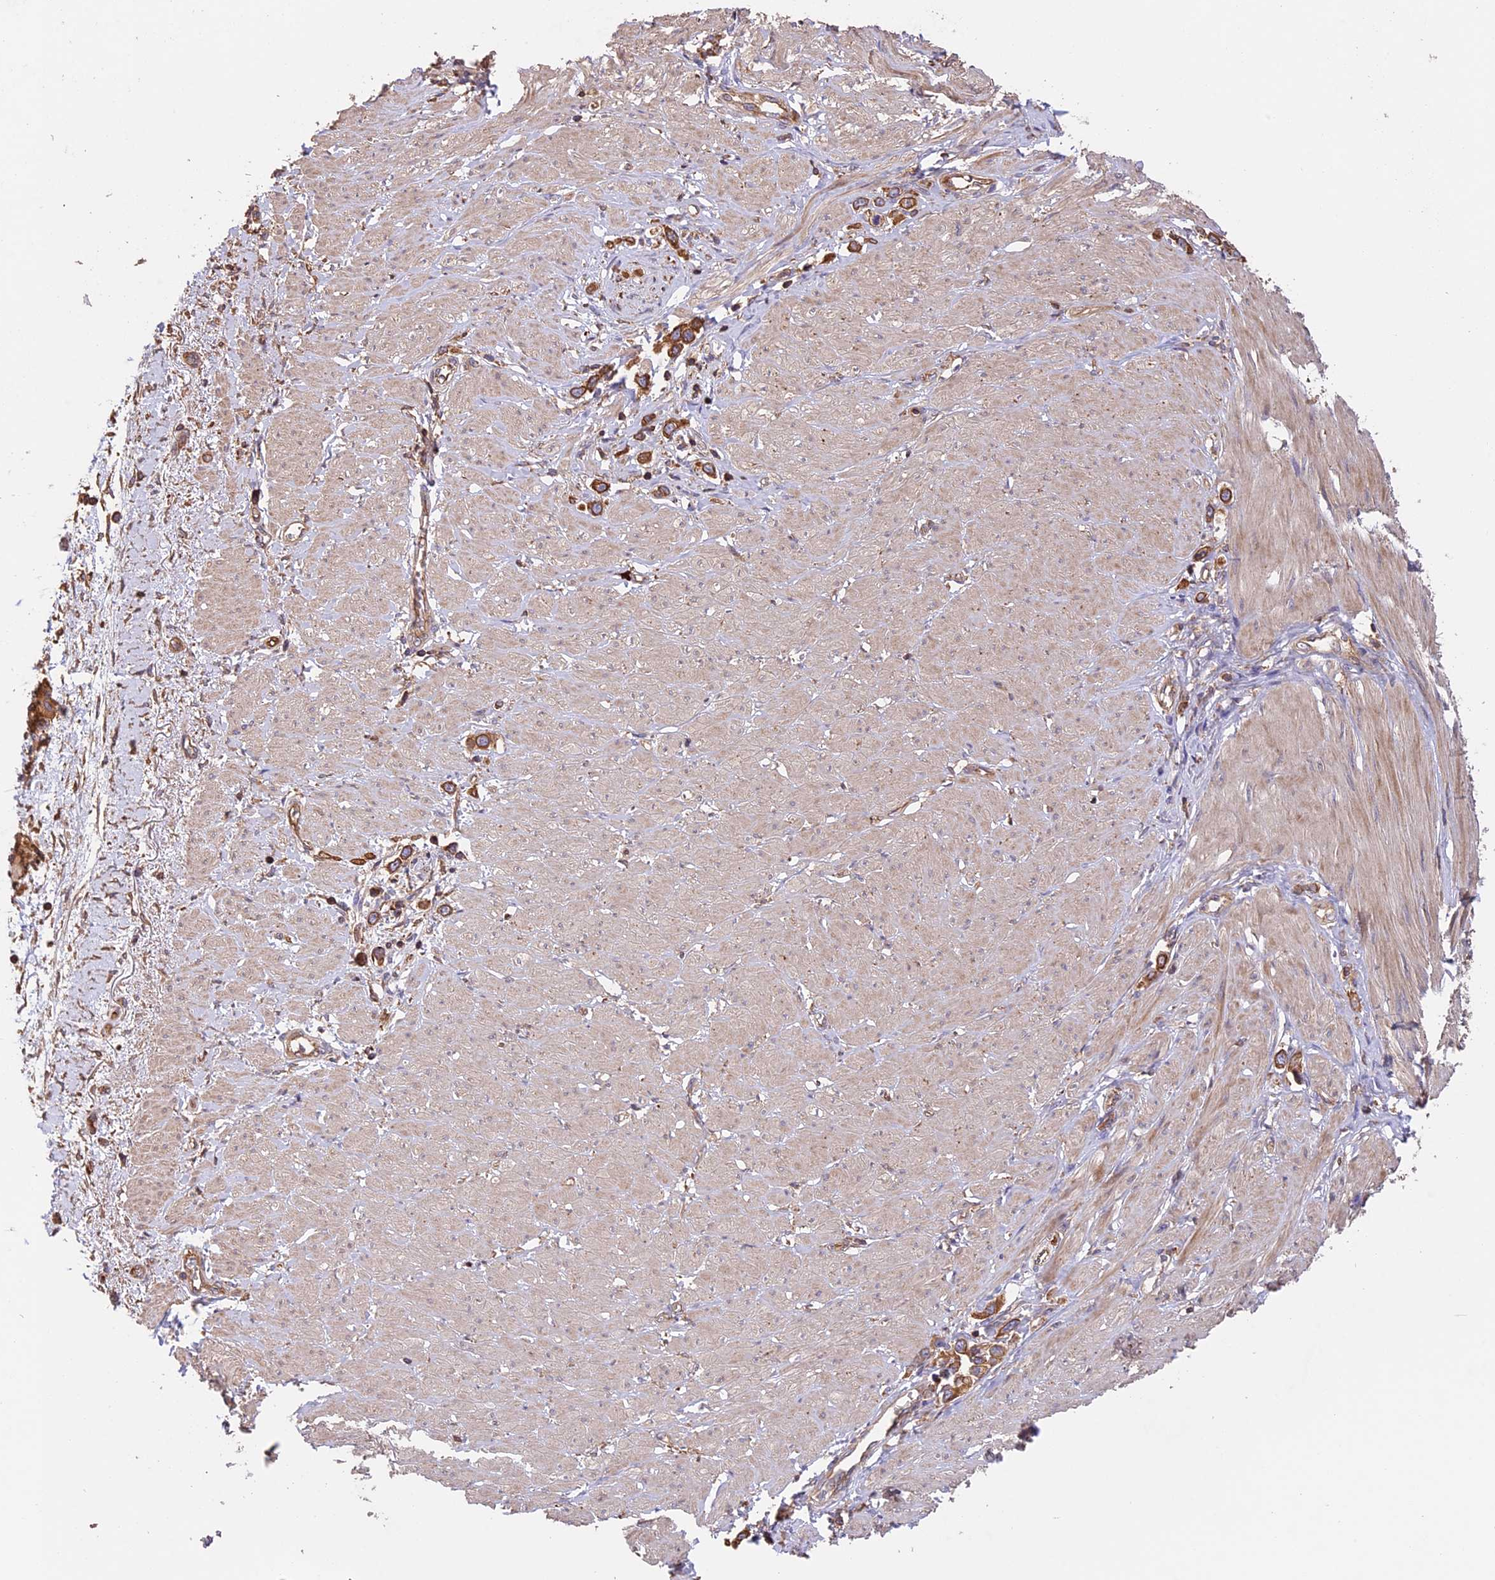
{"staining": {"intensity": "moderate", "quantity": ">75%", "location": "cytoplasmic/membranous"}, "tissue": "stomach cancer", "cell_type": "Tumor cells", "image_type": "cancer", "snomed": [{"axis": "morphology", "description": "Adenocarcinoma, NOS"}, {"axis": "topography", "description": "Stomach"}], "caption": "DAB (3,3'-diaminobenzidine) immunohistochemical staining of stomach adenocarcinoma reveals moderate cytoplasmic/membranous protein expression in approximately >75% of tumor cells. Immunohistochemistry (ihc) stains the protein of interest in brown and the nuclei are stained blue.", "gene": "GAS8", "patient": {"sex": "female", "age": 65}}